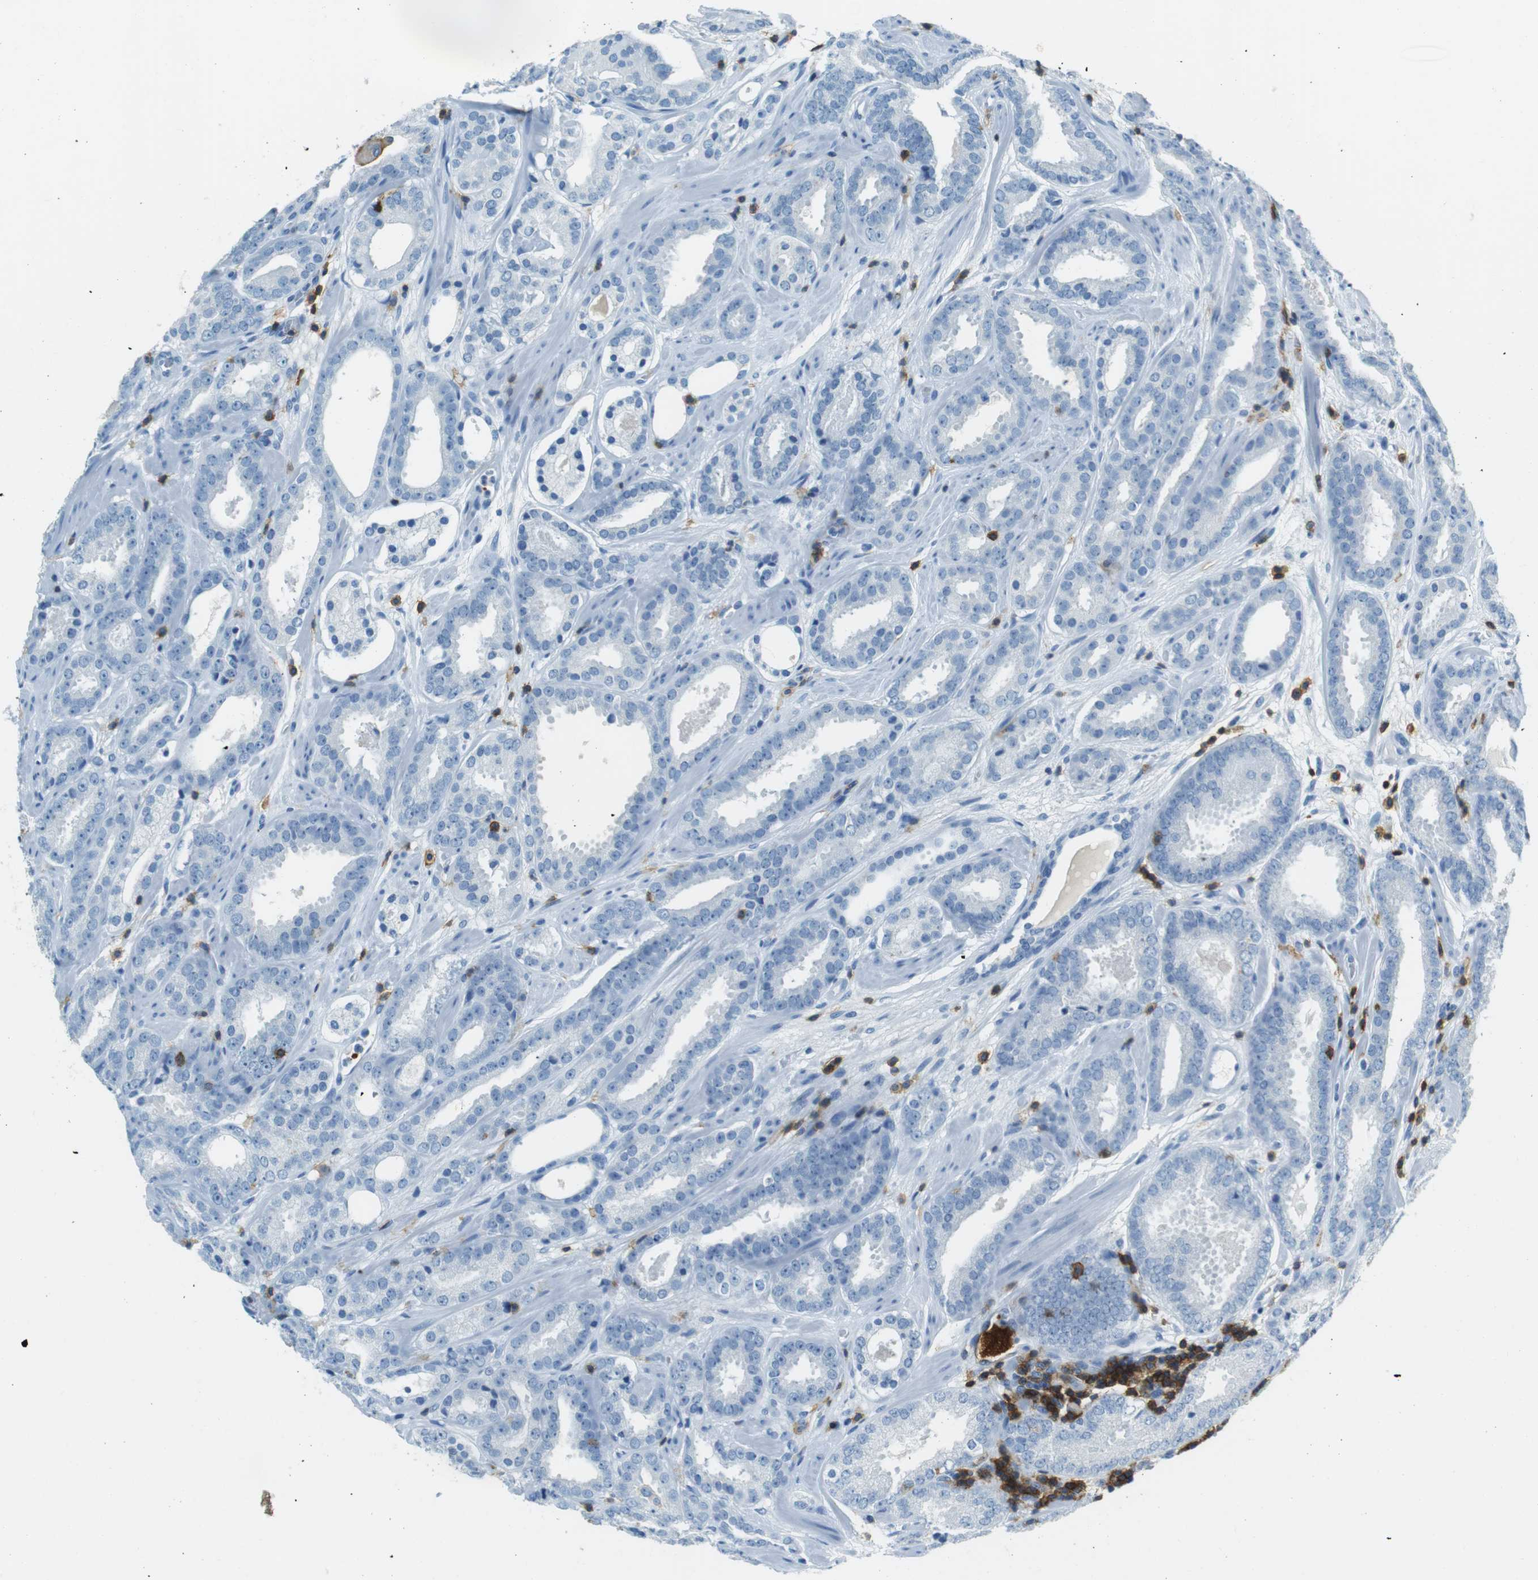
{"staining": {"intensity": "negative", "quantity": "none", "location": "none"}, "tissue": "prostate cancer", "cell_type": "Tumor cells", "image_type": "cancer", "snomed": [{"axis": "morphology", "description": "Adenocarcinoma, Low grade"}, {"axis": "topography", "description": "Prostate"}], "caption": "Immunohistochemistry photomicrograph of neoplastic tissue: human prostate cancer stained with DAB reveals no significant protein expression in tumor cells.", "gene": "LAT", "patient": {"sex": "male", "age": 69}}